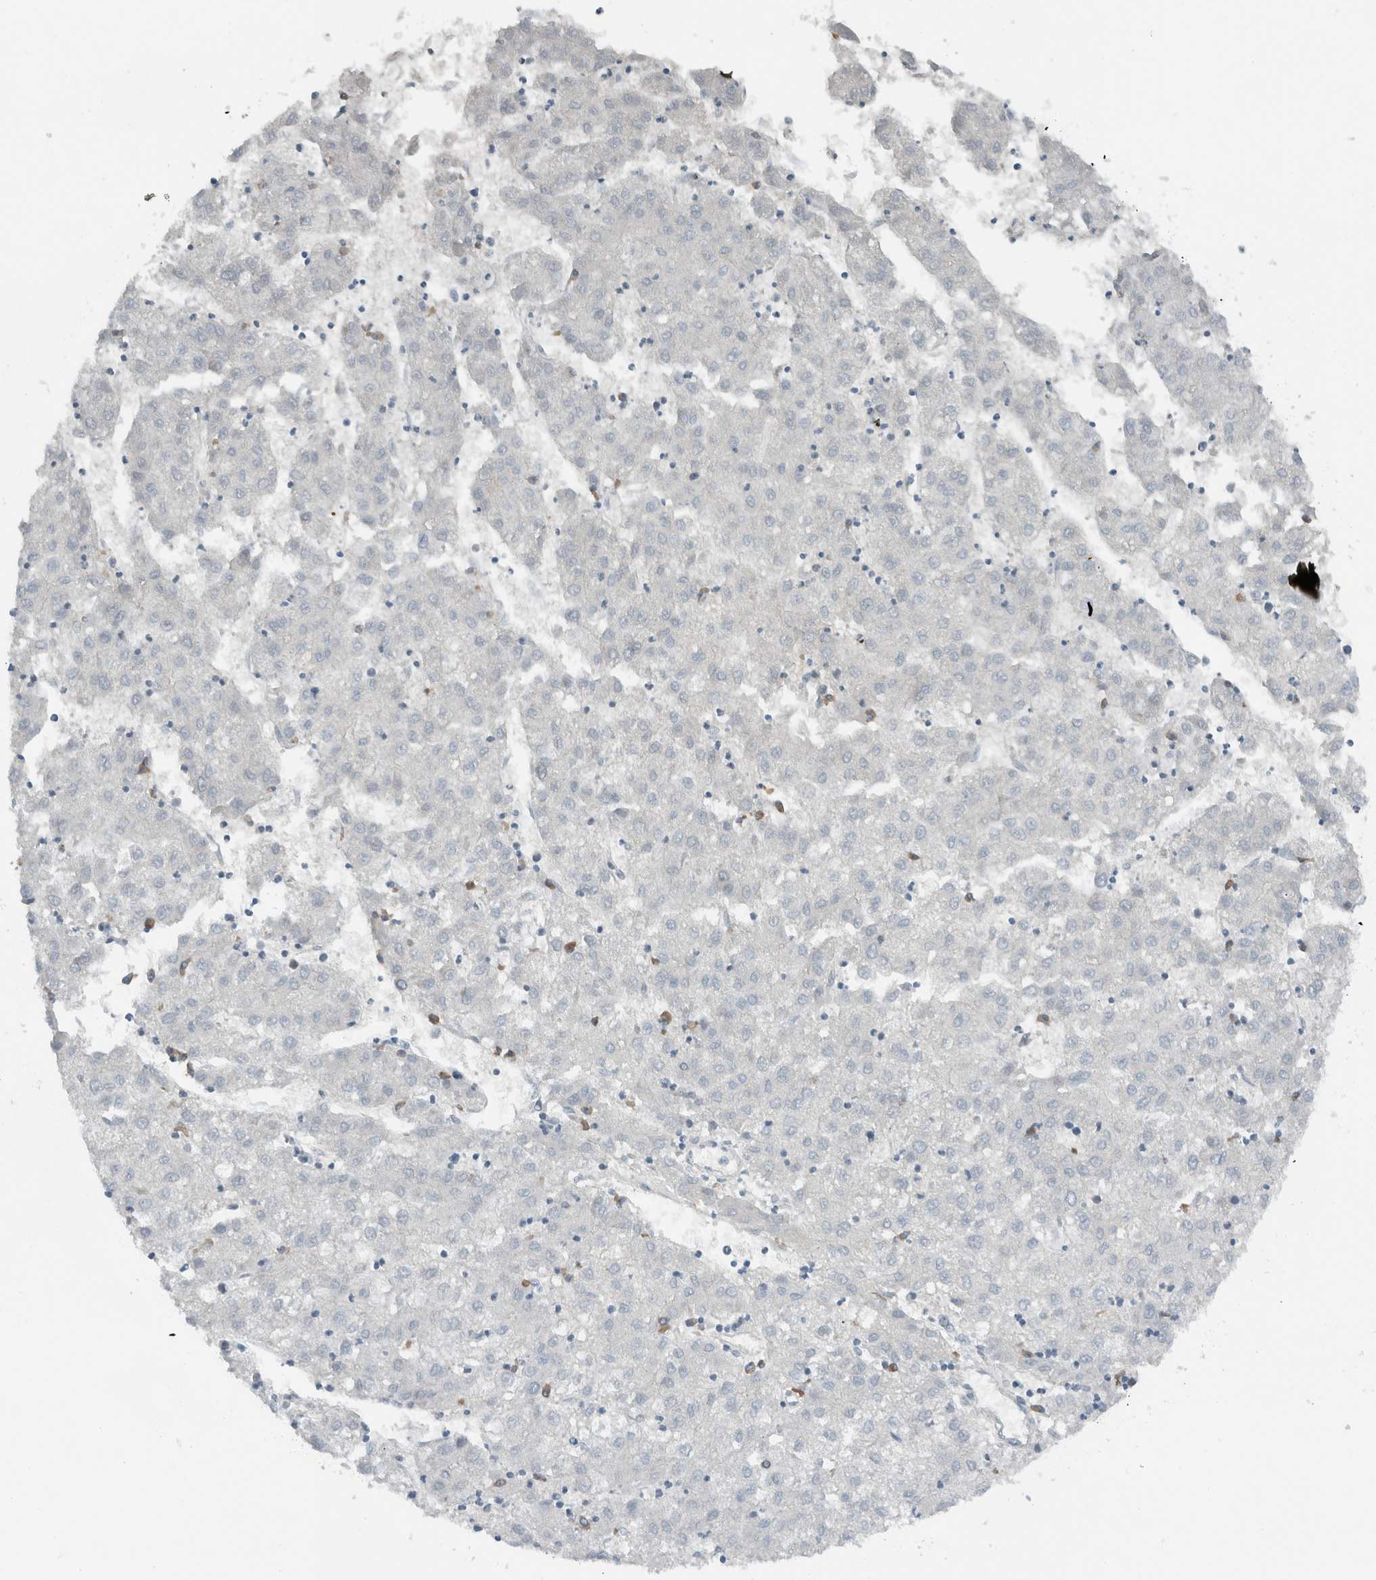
{"staining": {"intensity": "negative", "quantity": "none", "location": "none"}, "tissue": "liver cancer", "cell_type": "Tumor cells", "image_type": "cancer", "snomed": [{"axis": "morphology", "description": "Carcinoma, Hepatocellular, NOS"}, {"axis": "topography", "description": "Liver"}], "caption": "Tumor cells are negative for brown protein staining in hepatocellular carcinoma (liver).", "gene": "DUOX1", "patient": {"sex": "male", "age": 72}}